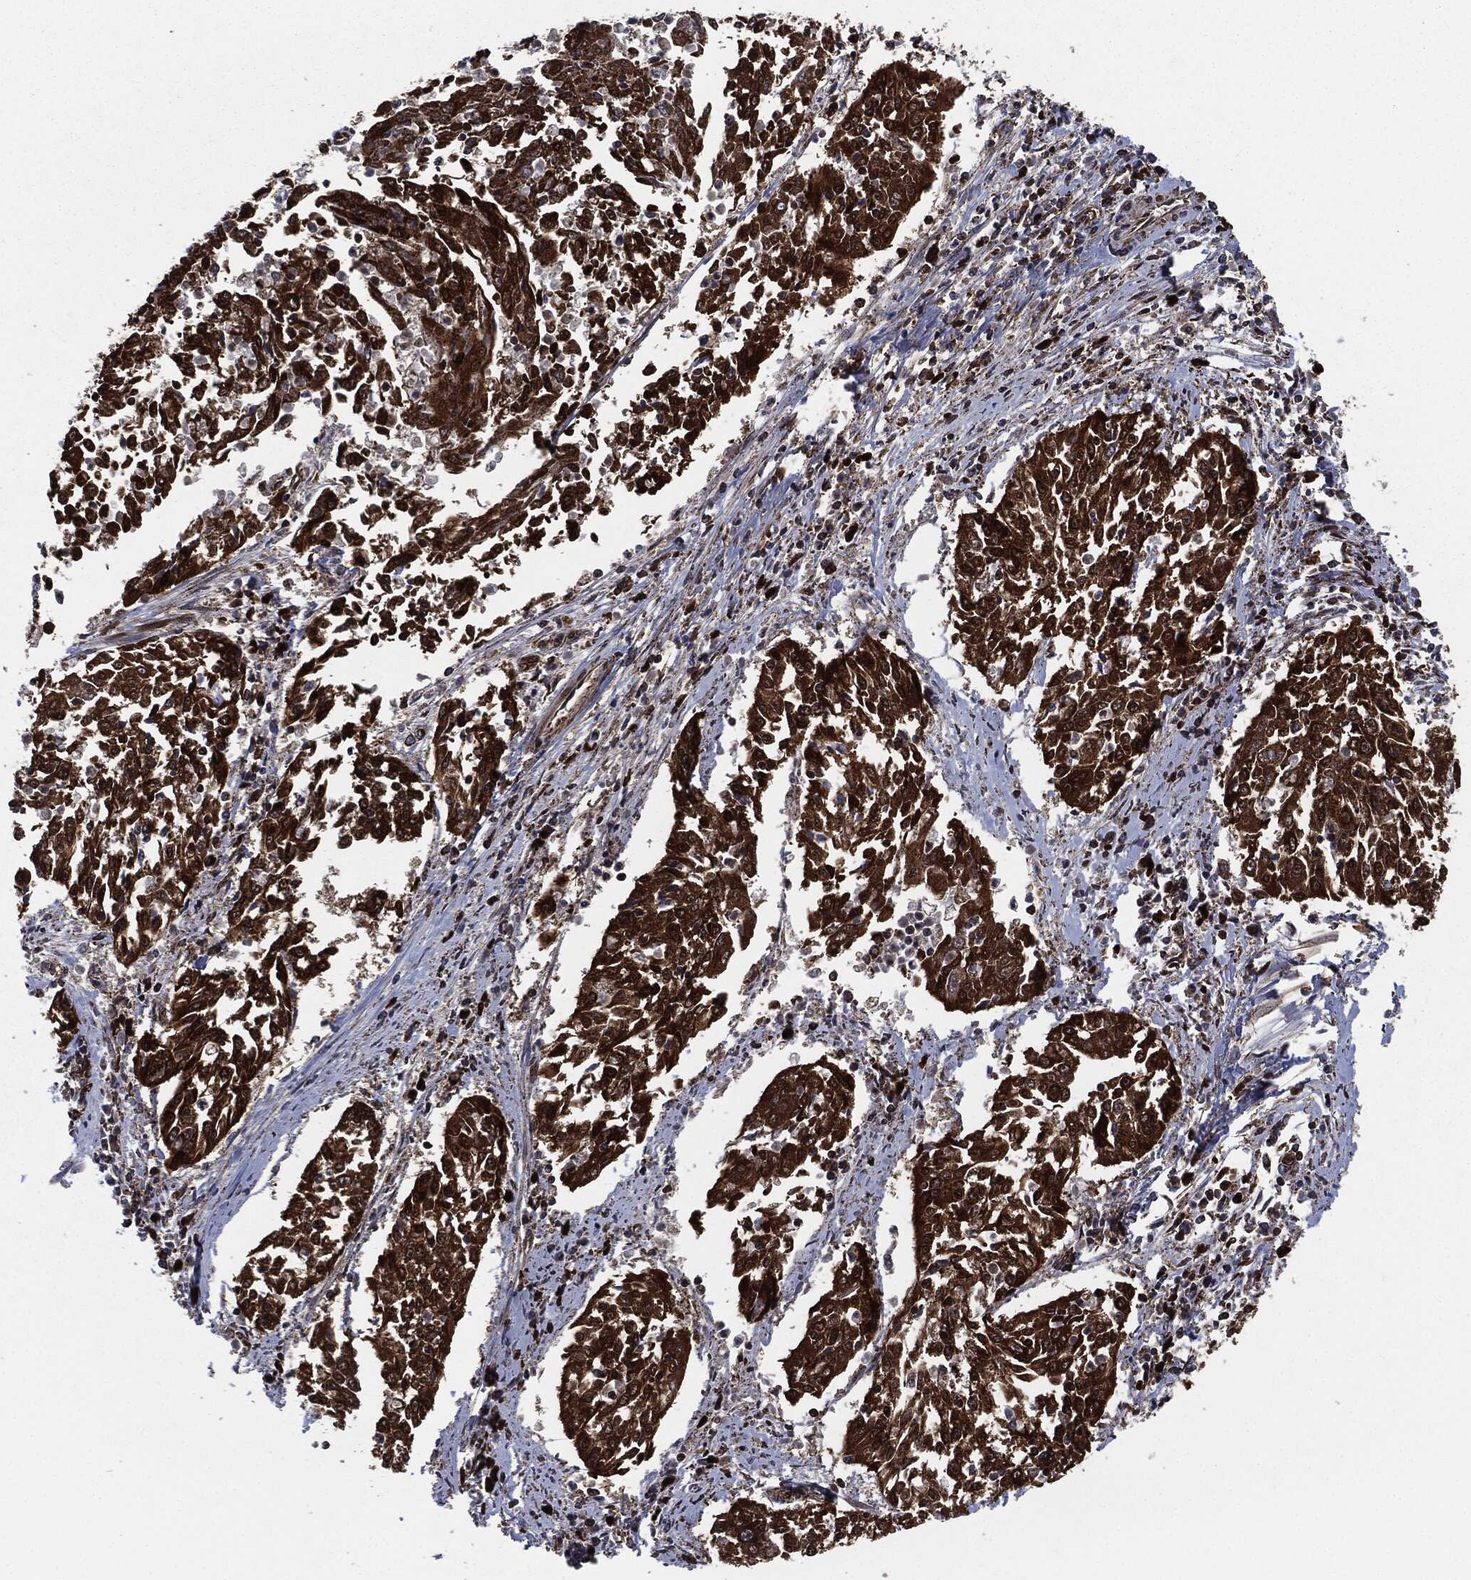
{"staining": {"intensity": "strong", "quantity": ">75%", "location": "cytoplasmic/membranous"}, "tissue": "cervical cancer", "cell_type": "Tumor cells", "image_type": "cancer", "snomed": [{"axis": "morphology", "description": "Squamous cell carcinoma, NOS"}, {"axis": "topography", "description": "Cervix"}], "caption": "Cervical cancer (squamous cell carcinoma) tissue exhibits strong cytoplasmic/membranous staining in approximately >75% of tumor cells, visualized by immunohistochemistry.", "gene": "FH", "patient": {"sex": "female", "age": 41}}